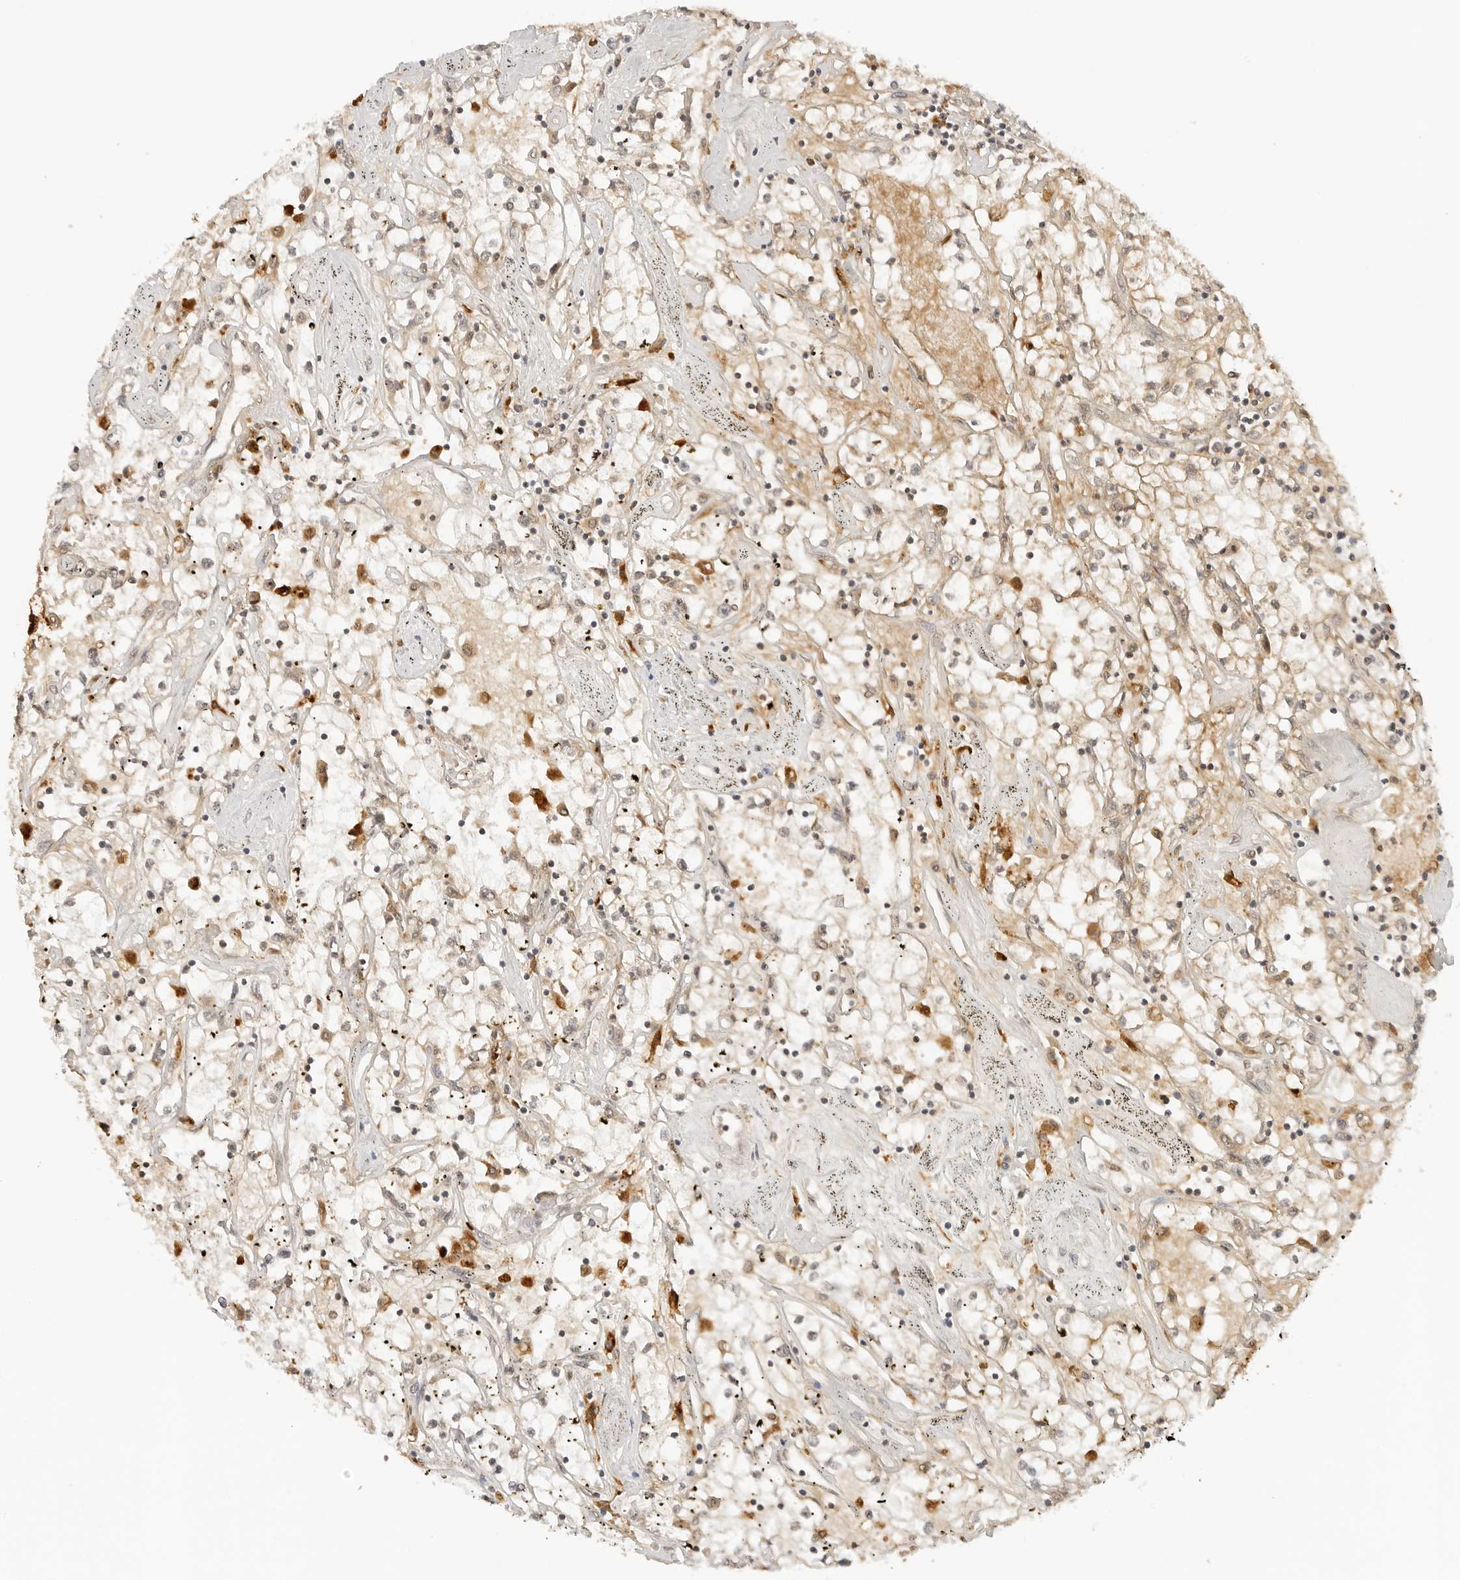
{"staining": {"intensity": "weak", "quantity": ">75%", "location": "cytoplasmic/membranous"}, "tissue": "renal cancer", "cell_type": "Tumor cells", "image_type": "cancer", "snomed": [{"axis": "morphology", "description": "Adenocarcinoma, NOS"}, {"axis": "topography", "description": "Kidney"}], "caption": "A photomicrograph of human renal cancer stained for a protein demonstrates weak cytoplasmic/membranous brown staining in tumor cells.", "gene": "GPR34", "patient": {"sex": "male", "age": 56}}